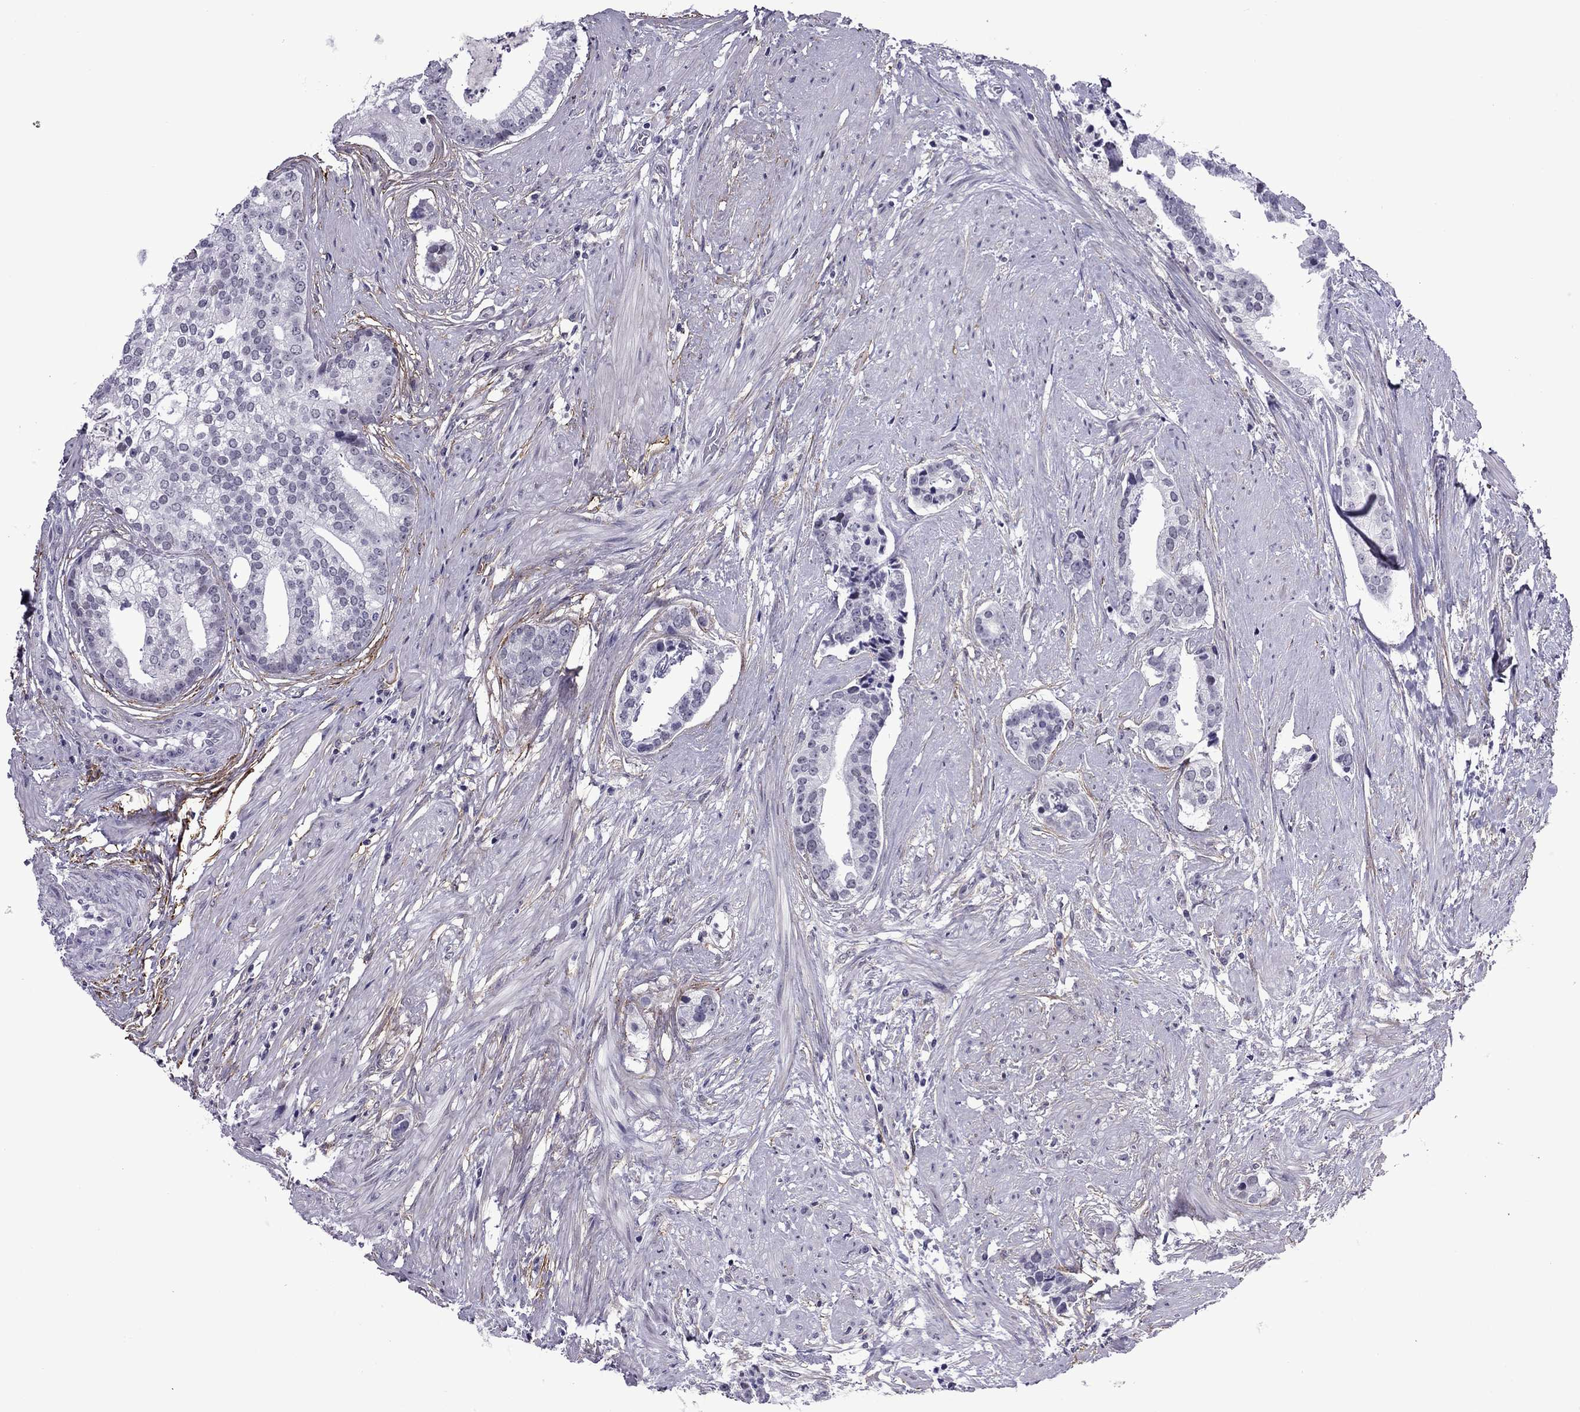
{"staining": {"intensity": "negative", "quantity": "none", "location": "none"}, "tissue": "prostate cancer", "cell_type": "Tumor cells", "image_type": "cancer", "snomed": [{"axis": "morphology", "description": "Adenocarcinoma, NOS"}, {"axis": "topography", "description": "Prostate and seminal vesicle, NOS"}, {"axis": "topography", "description": "Prostate"}], "caption": "Immunohistochemistry (IHC) of human prostate cancer (adenocarcinoma) displays no positivity in tumor cells.", "gene": "ZNF646", "patient": {"sex": "male", "age": 44}}